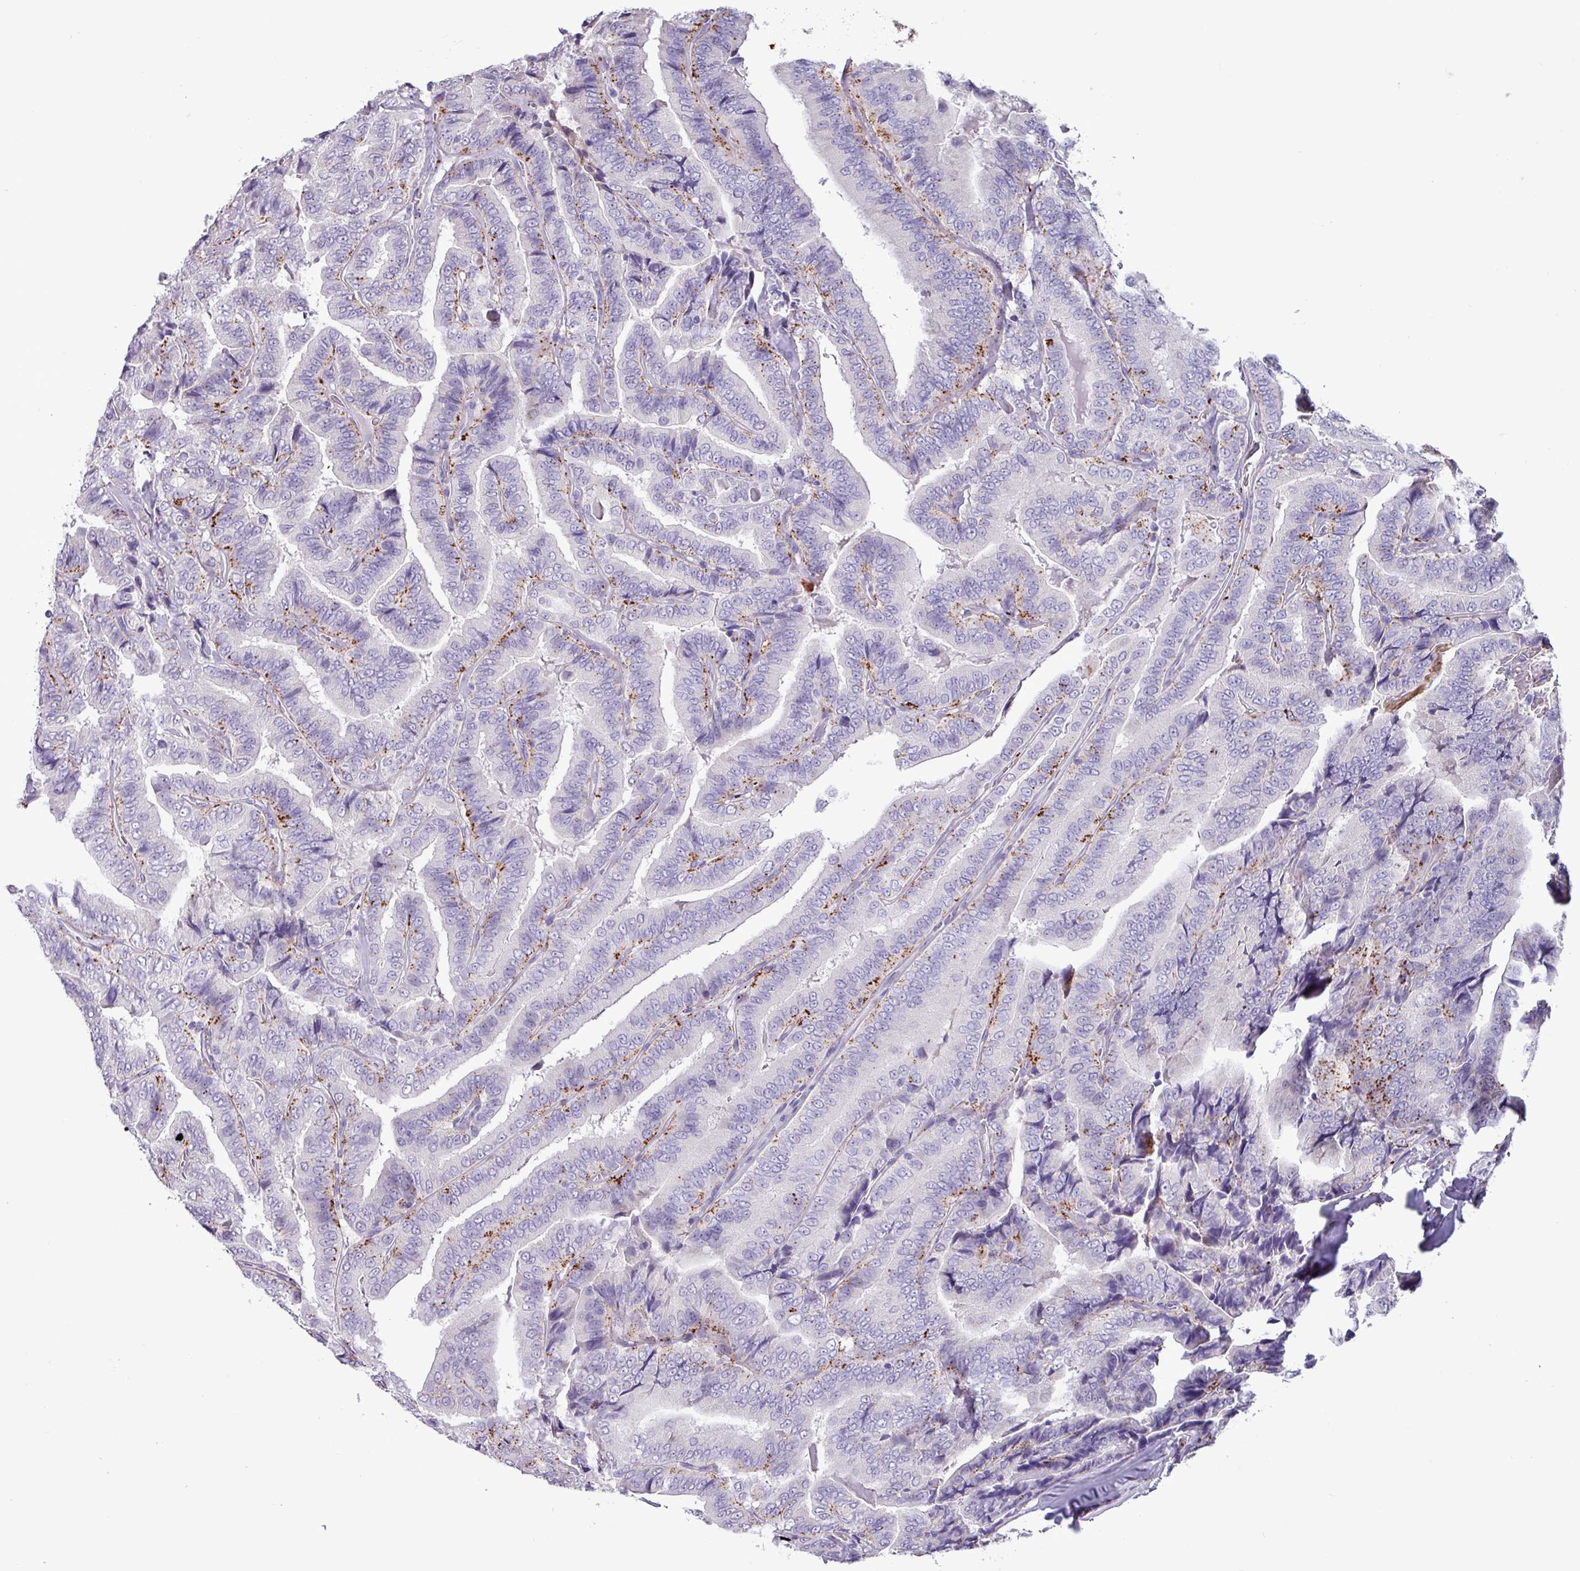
{"staining": {"intensity": "moderate", "quantity": "<25%", "location": "cytoplasmic/membranous"}, "tissue": "thyroid cancer", "cell_type": "Tumor cells", "image_type": "cancer", "snomed": [{"axis": "morphology", "description": "Papillary adenocarcinoma, NOS"}, {"axis": "topography", "description": "Thyroid gland"}], "caption": "Immunohistochemical staining of thyroid cancer displays low levels of moderate cytoplasmic/membranous protein staining in approximately <25% of tumor cells.", "gene": "PLIN2", "patient": {"sex": "male", "age": 61}}